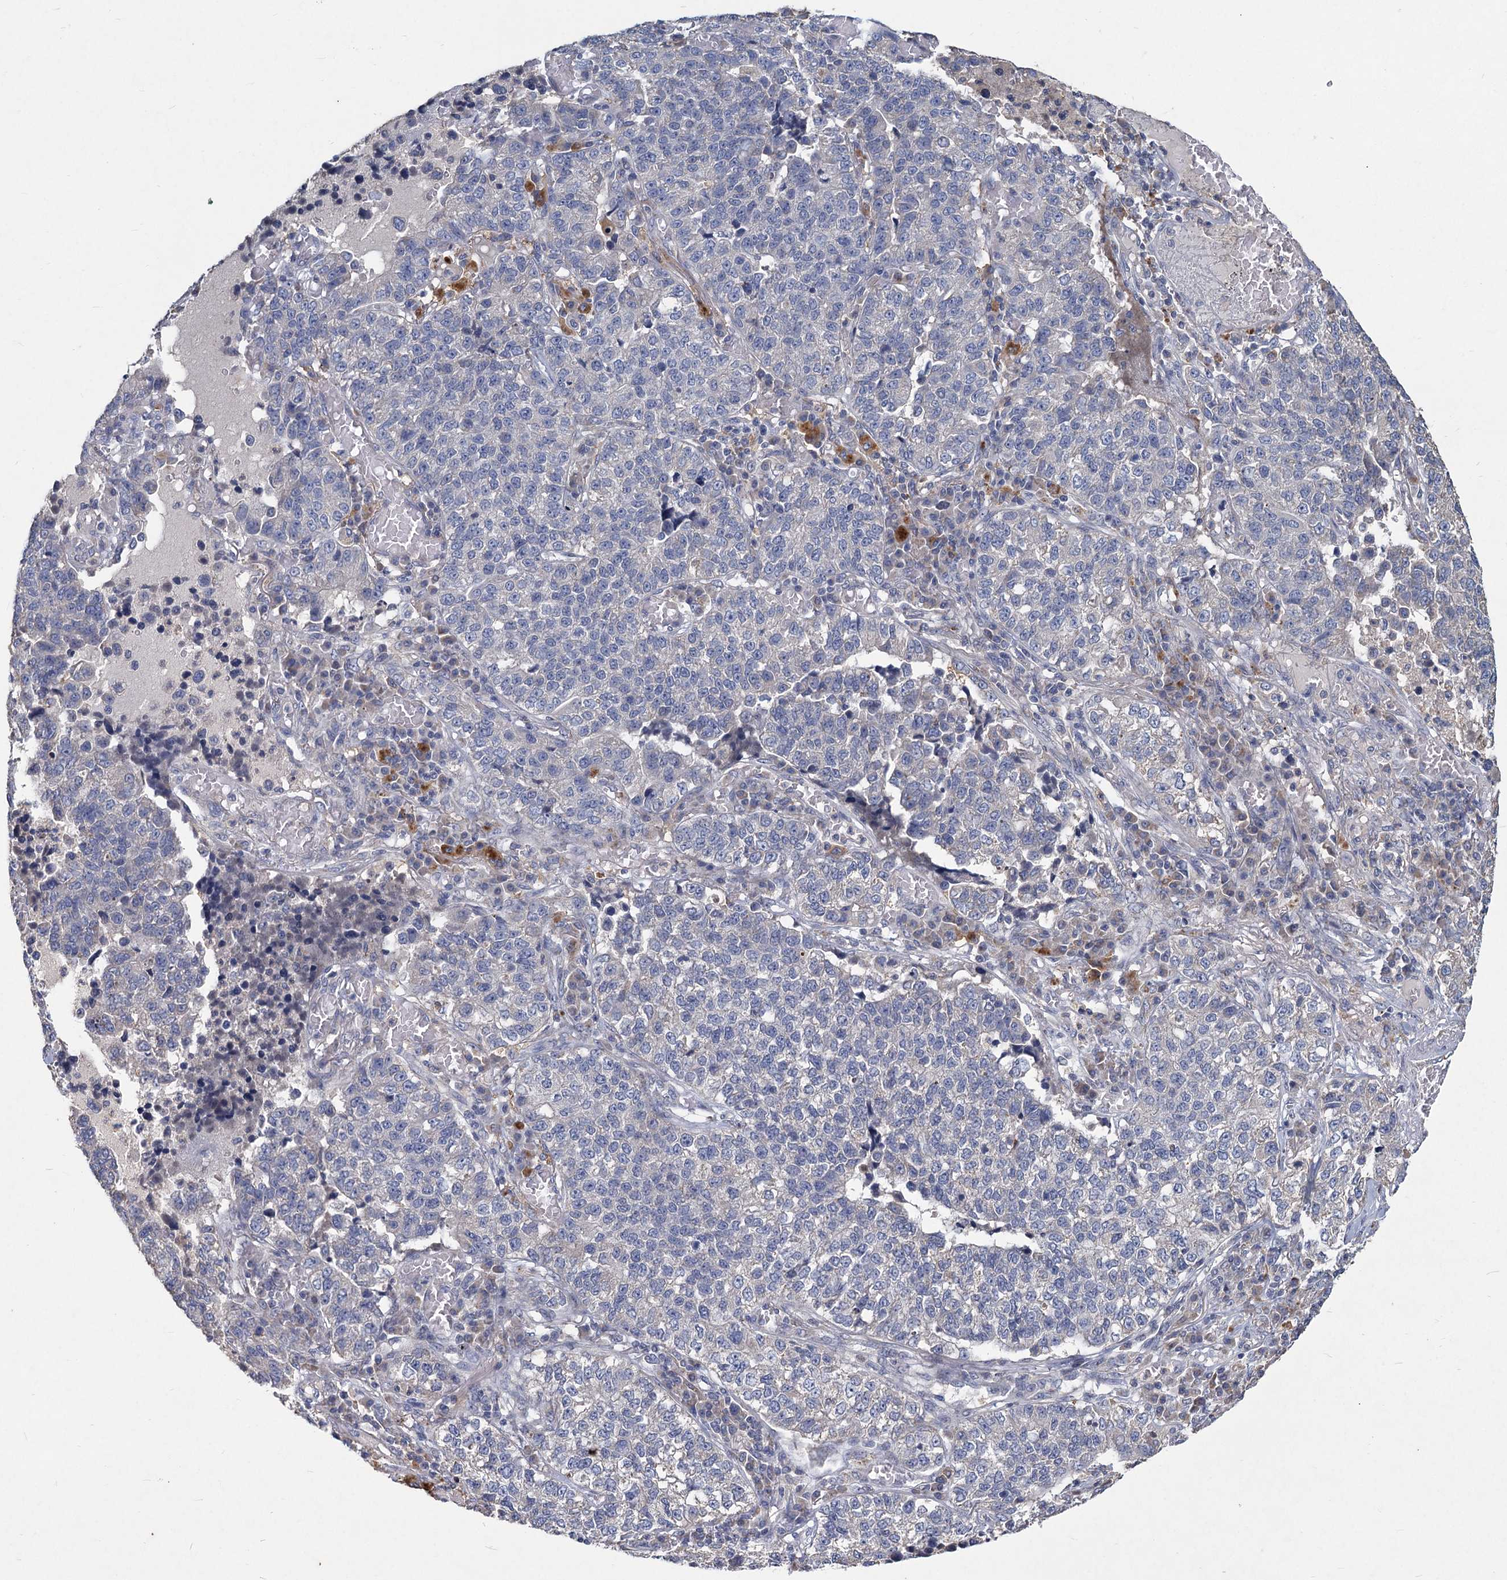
{"staining": {"intensity": "negative", "quantity": "none", "location": "none"}, "tissue": "lung cancer", "cell_type": "Tumor cells", "image_type": "cancer", "snomed": [{"axis": "morphology", "description": "Adenocarcinoma, NOS"}, {"axis": "topography", "description": "Lung"}], "caption": "The image displays no significant expression in tumor cells of adenocarcinoma (lung).", "gene": "HES2", "patient": {"sex": "male", "age": 49}}